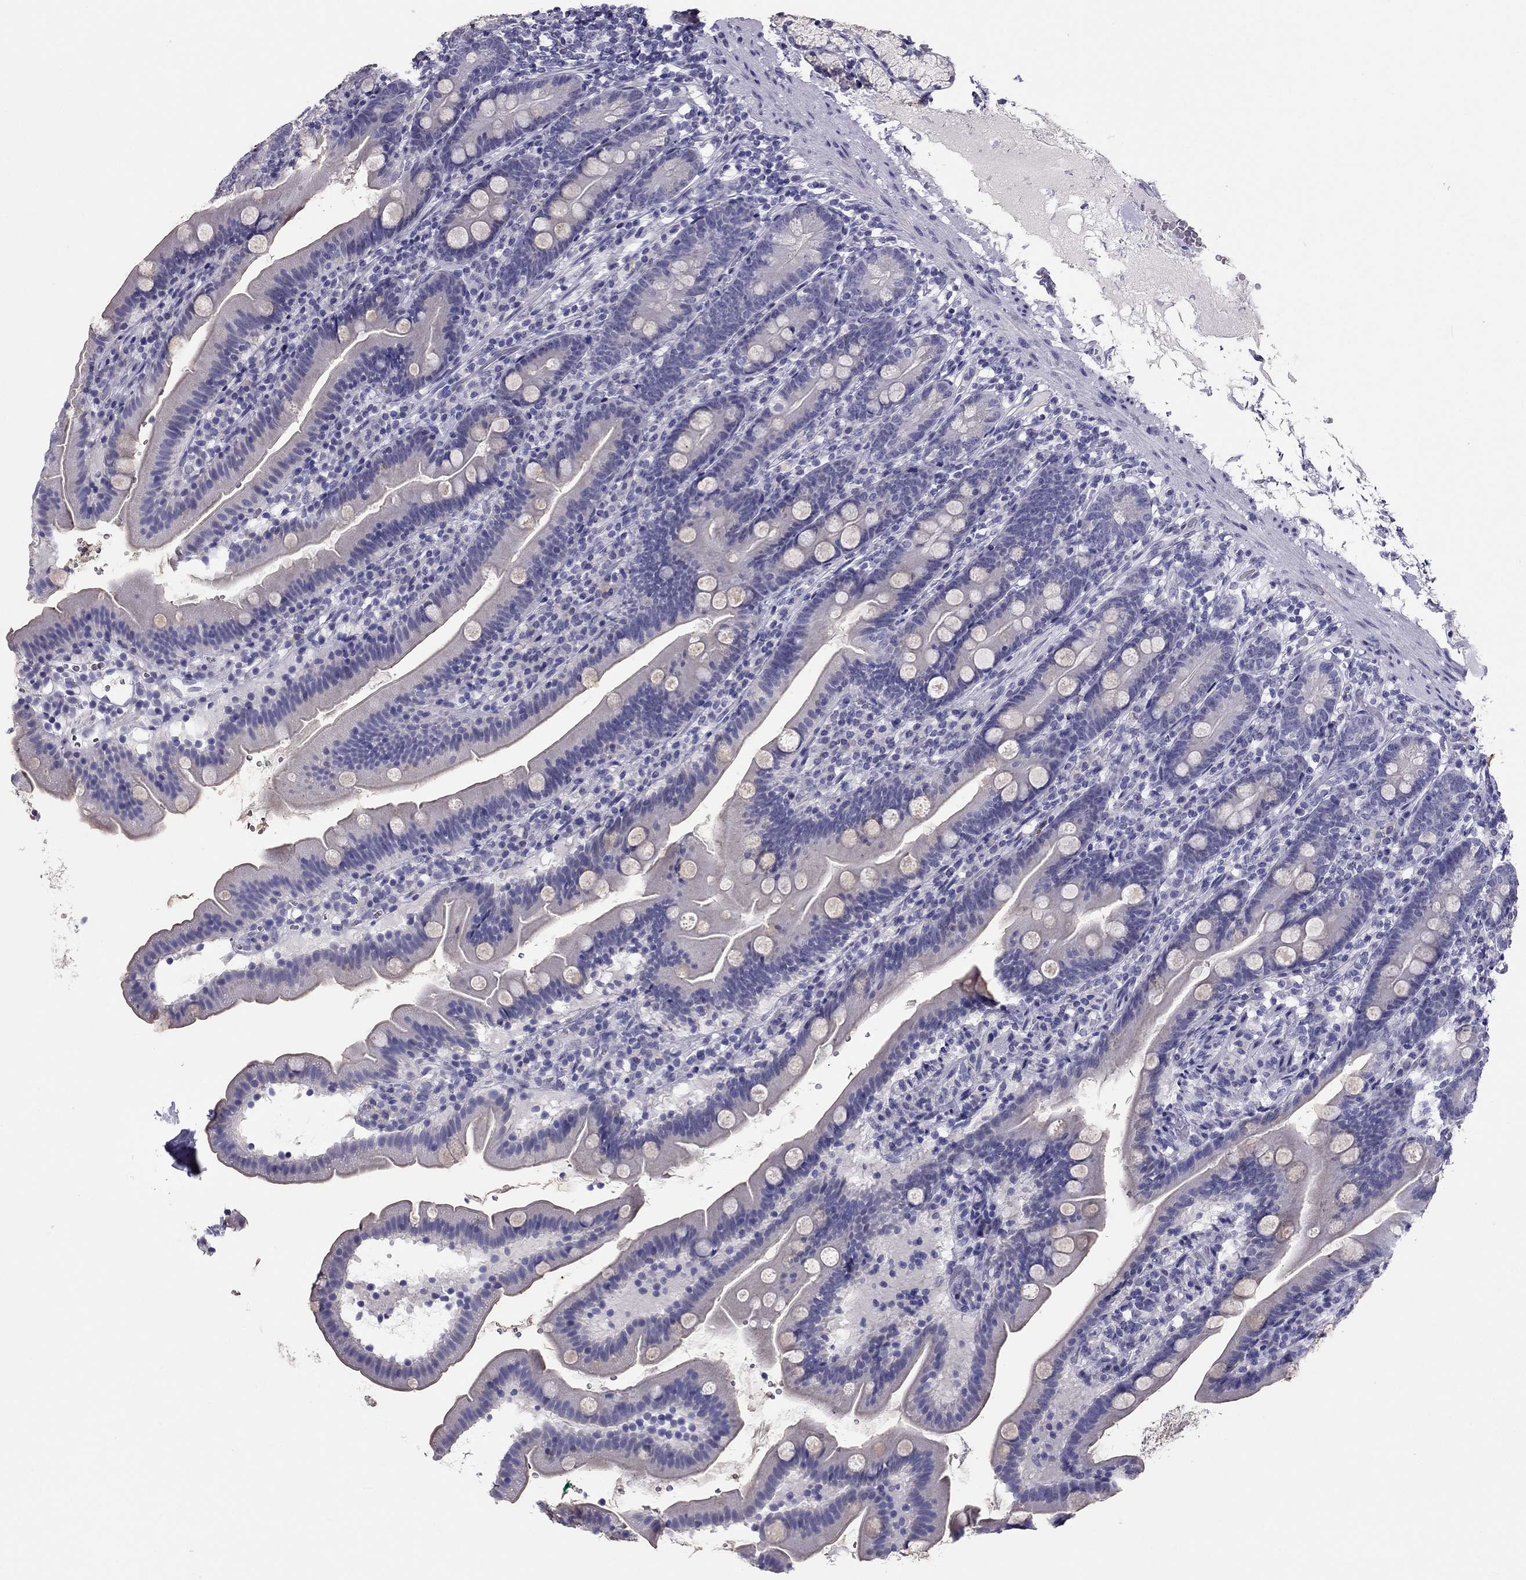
{"staining": {"intensity": "negative", "quantity": "none", "location": "none"}, "tissue": "duodenum", "cell_type": "Glandular cells", "image_type": "normal", "snomed": [{"axis": "morphology", "description": "Normal tissue, NOS"}, {"axis": "topography", "description": "Duodenum"}], "caption": "IHC of unremarkable human duodenum displays no staining in glandular cells. (Brightfield microscopy of DAB (3,3'-diaminobenzidine) immunohistochemistry (IHC) at high magnification).", "gene": "RHO", "patient": {"sex": "female", "age": 67}}